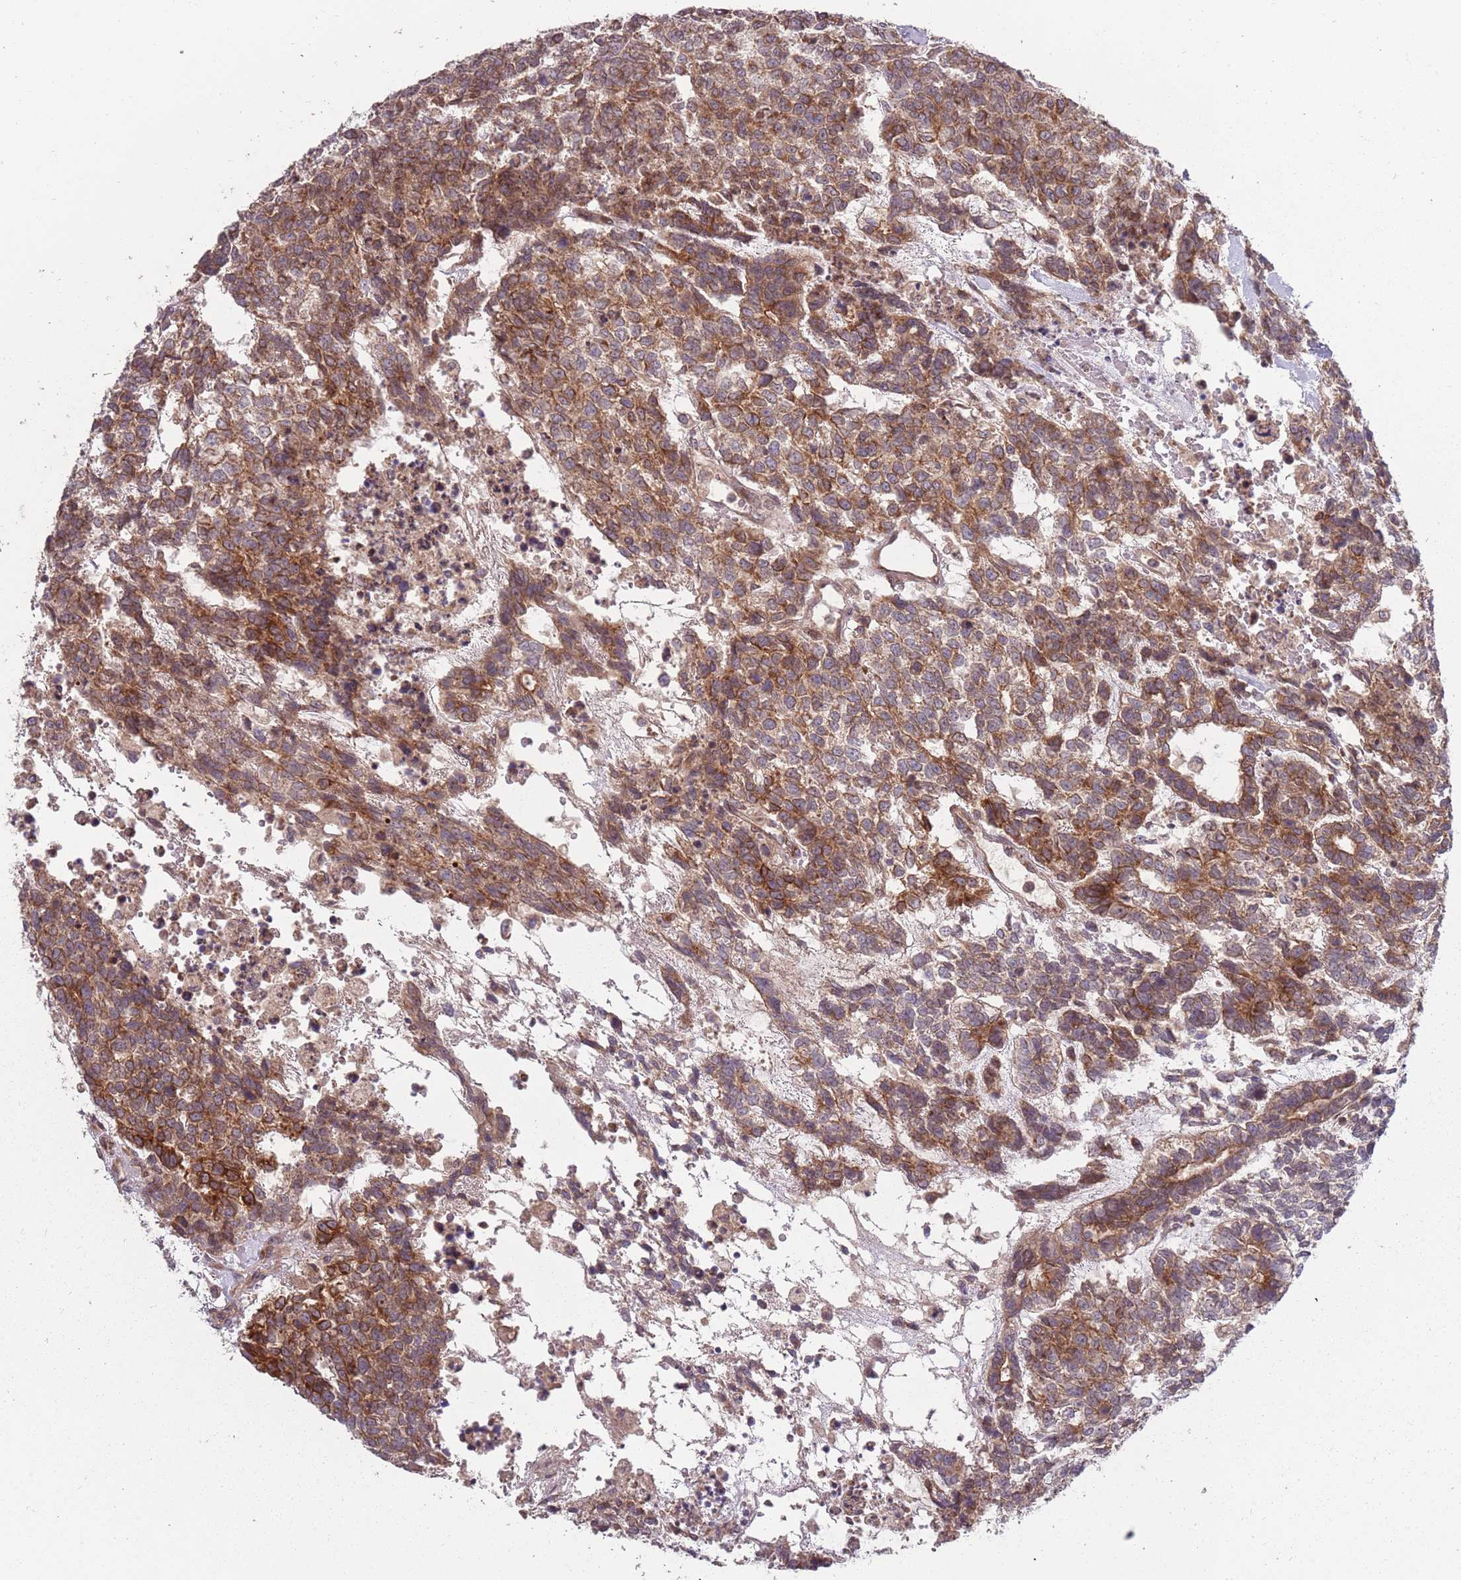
{"staining": {"intensity": "moderate", "quantity": ">75%", "location": "cytoplasmic/membranous"}, "tissue": "testis cancer", "cell_type": "Tumor cells", "image_type": "cancer", "snomed": [{"axis": "morphology", "description": "Carcinoma, Embryonal, NOS"}, {"axis": "topography", "description": "Testis"}], "caption": "Moderate cytoplasmic/membranous protein positivity is seen in approximately >75% of tumor cells in embryonal carcinoma (testis).", "gene": "PLD6", "patient": {"sex": "male", "age": 23}}